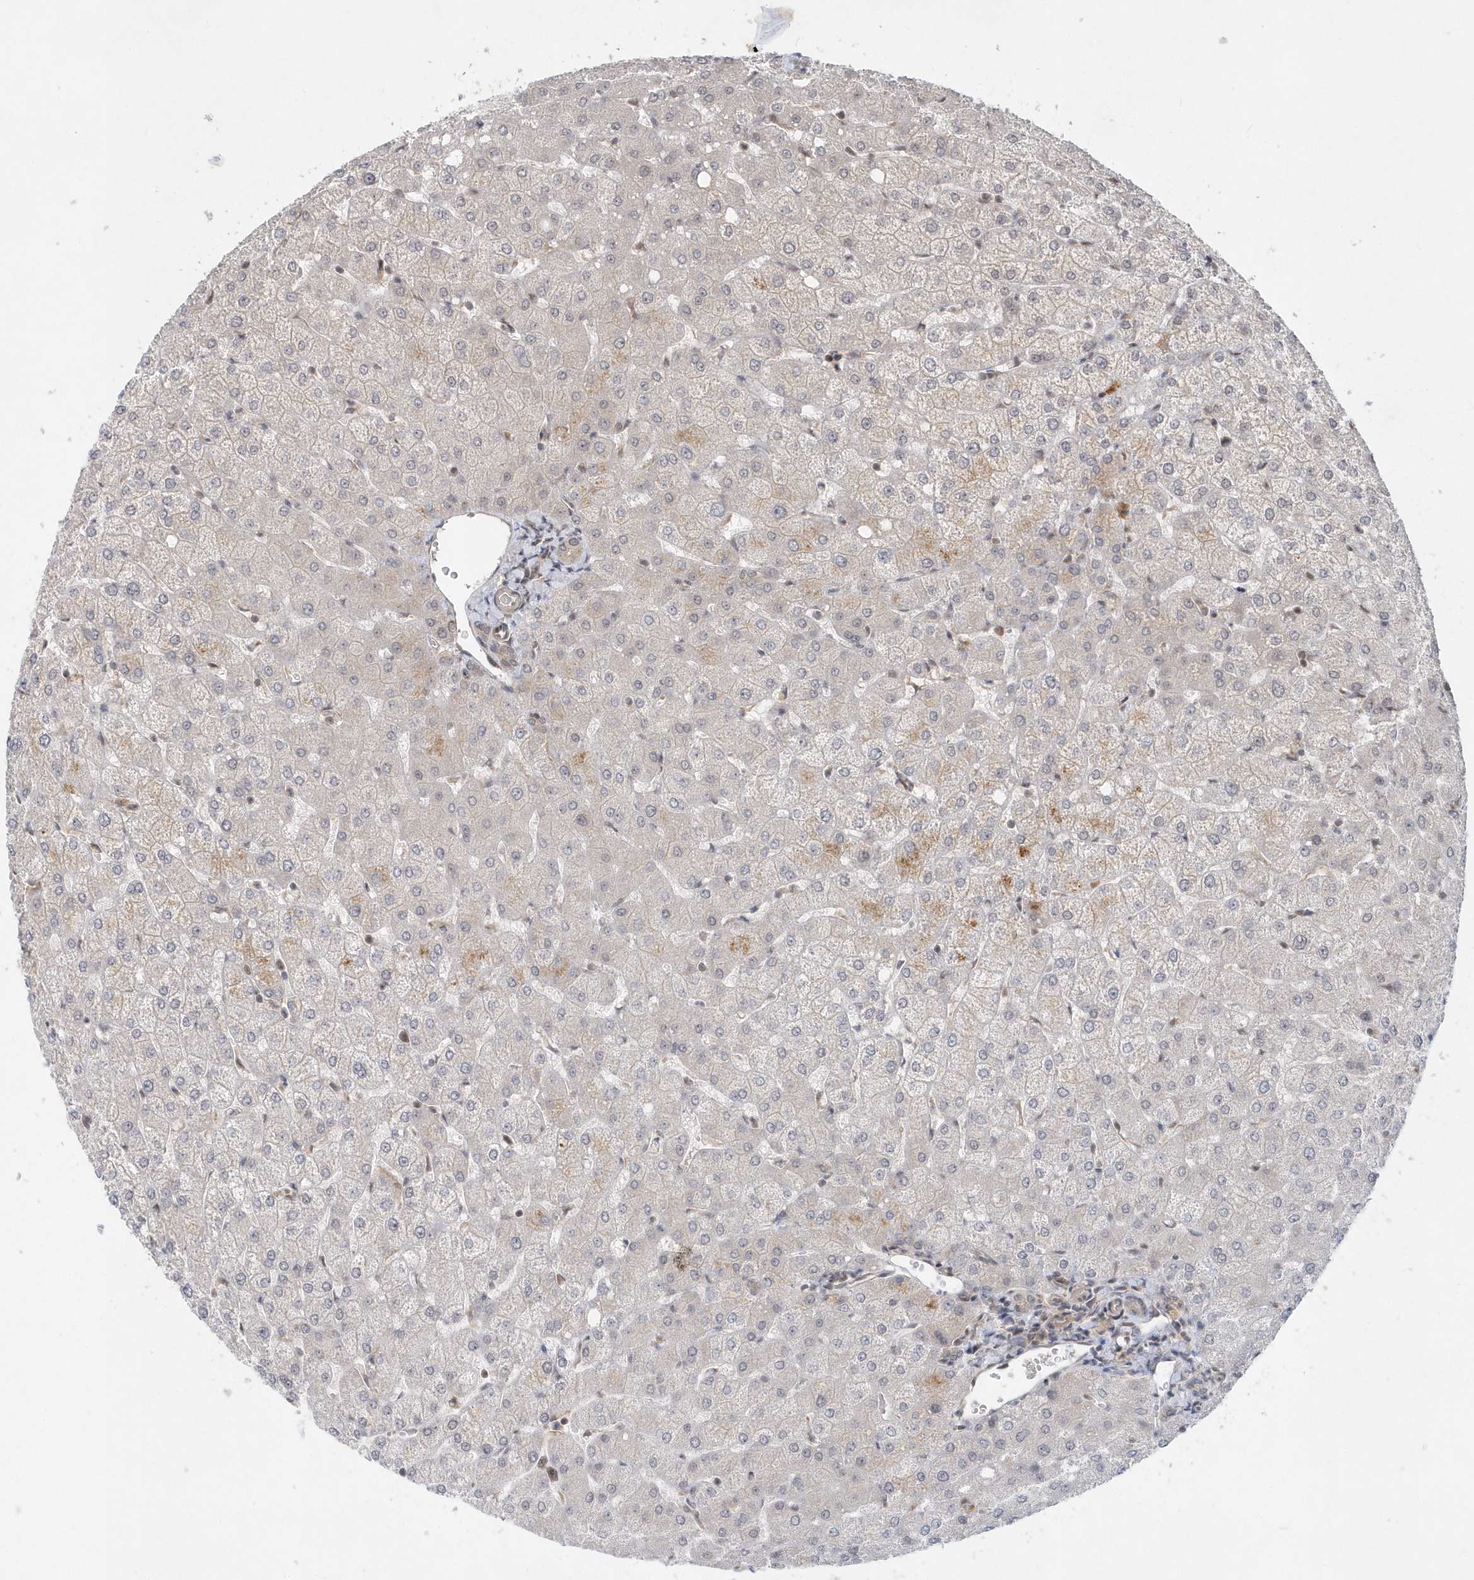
{"staining": {"intensity": "weak", "quantity": "25%-75%", "location": "cytoplasmic/membranous"}, "tissue": "liver", "cell_type": "Cholangiocytes", "image_type": "normal", "snomed": [{"axis": "morphology", "description": "Normal tissue, NOS"}, {"axis": "topography", "description": "Liver"}], "caption": "Immunohistochemistry staining of benign liver, which displays low levels of weak cytoplasmic/membranous staining in about 25%-75% of cholangiocytes indicating weak cytoplasmic/membranous protein staining. The staining was performed using DAB (3,3'-diaminobenzidine) (brown) for protein detection and nuclei were counterstained in hematoxylin (blue).", "gene": "MXI1", "patient": {"sex": "female", "age": 54}}